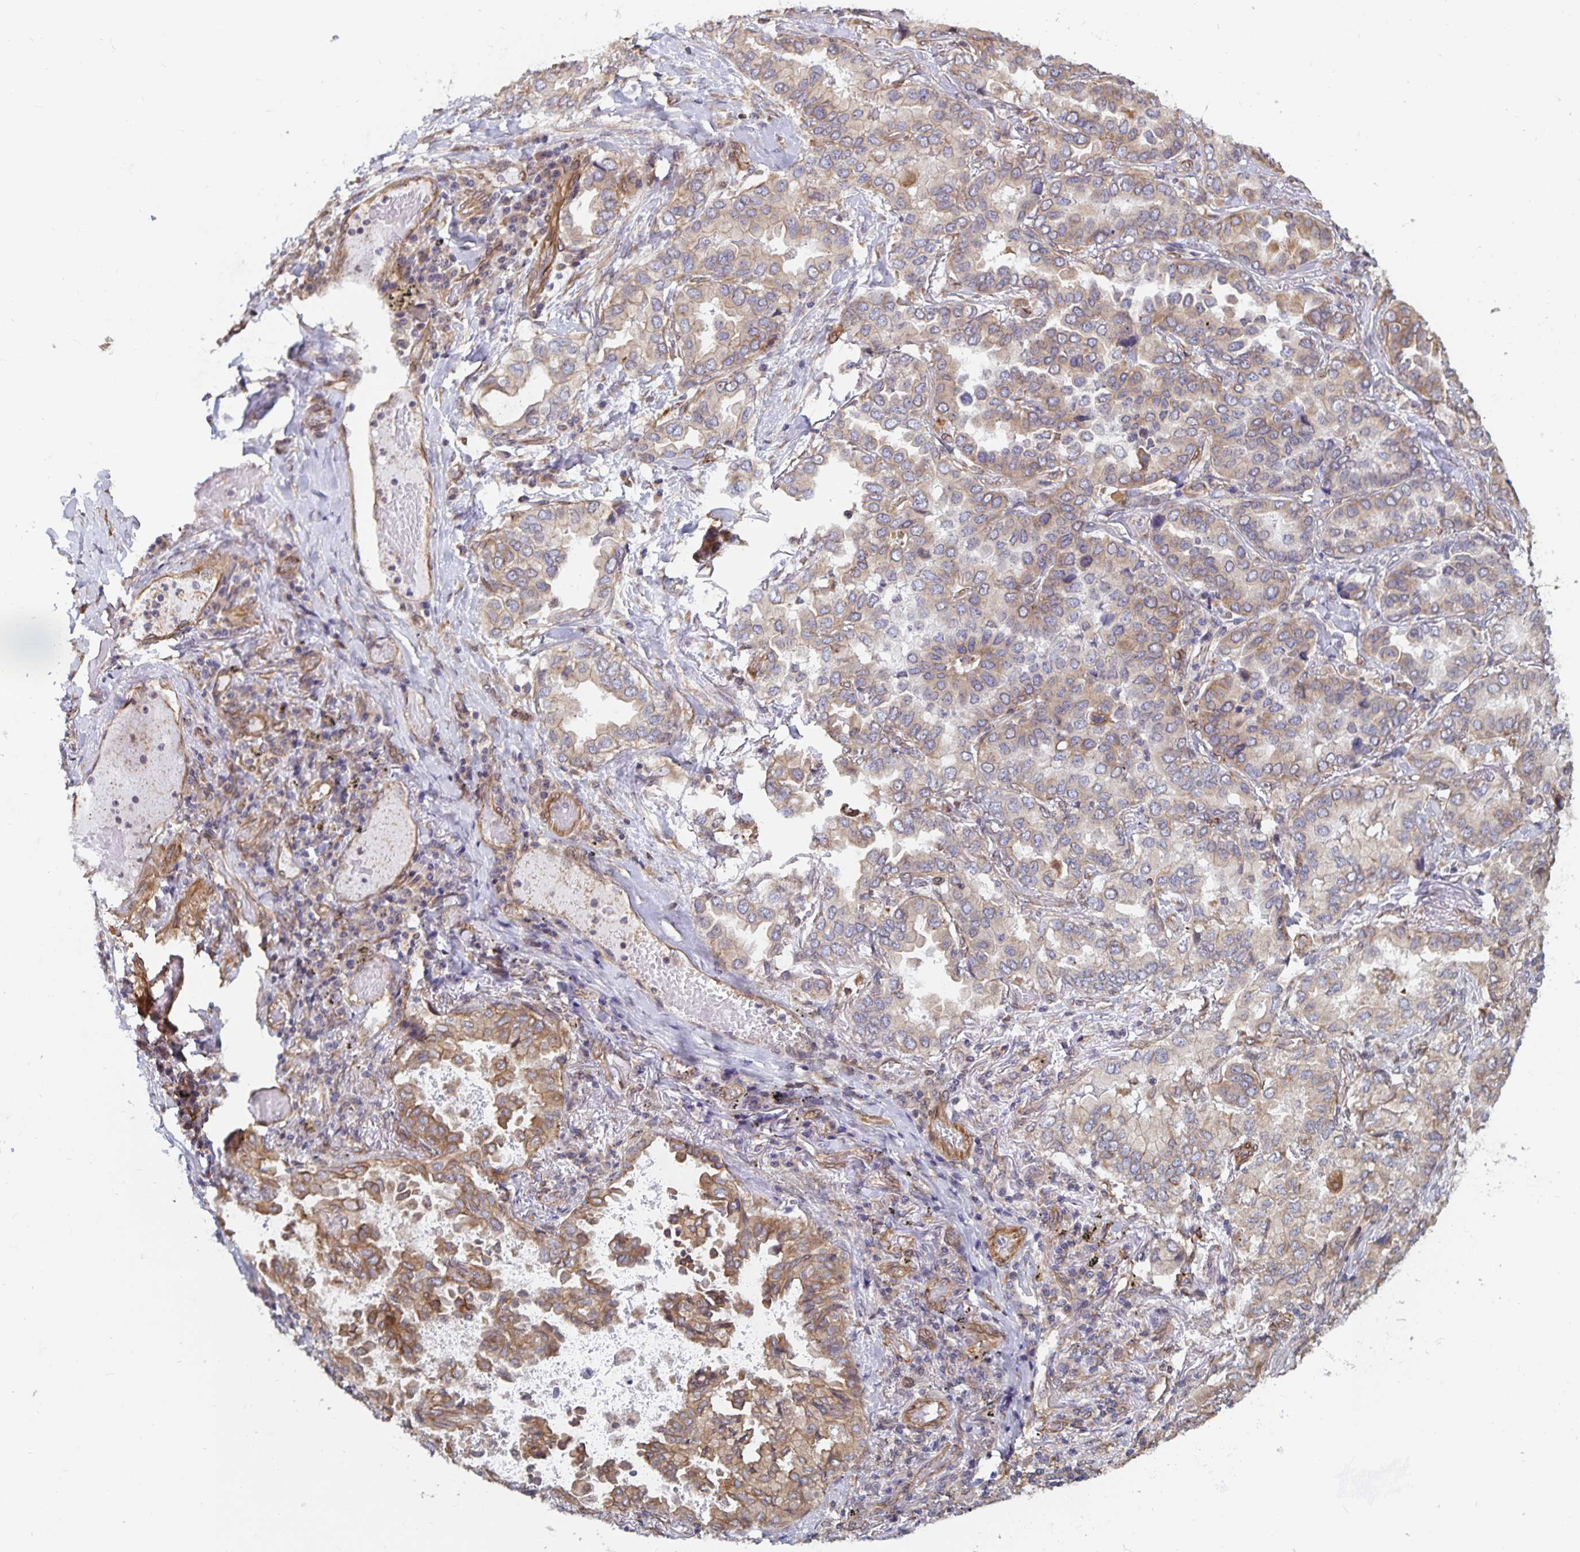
{"staining": {"intensity": "moderate", "quantity": ">75%", "location": "cytoplasmic/membranous"}, "tissue": "lung cancer", "cell_type": "Tumor cells", "image_type": "cancer", "snomed": [{"axis": "morphology", "description": "Aneuploidy"}, {"axis": "morphology", "description": "Adenocarcinoma, NOS"}, {"axis": "morphology", "description": "Adenocarcinoma, metastatic, NOS"}, {"axis": "topography", "description": "Lymph node"}, {"axis": "topography", "description": "Lung"}], "caption": "Lung cancer stained with a brown dye shows moderate cytoplasmic/membranous positive positivity in about >75% of tumor cells.", "gene": "BCAP29", "patient": {"sex": "female", "age": 48}}